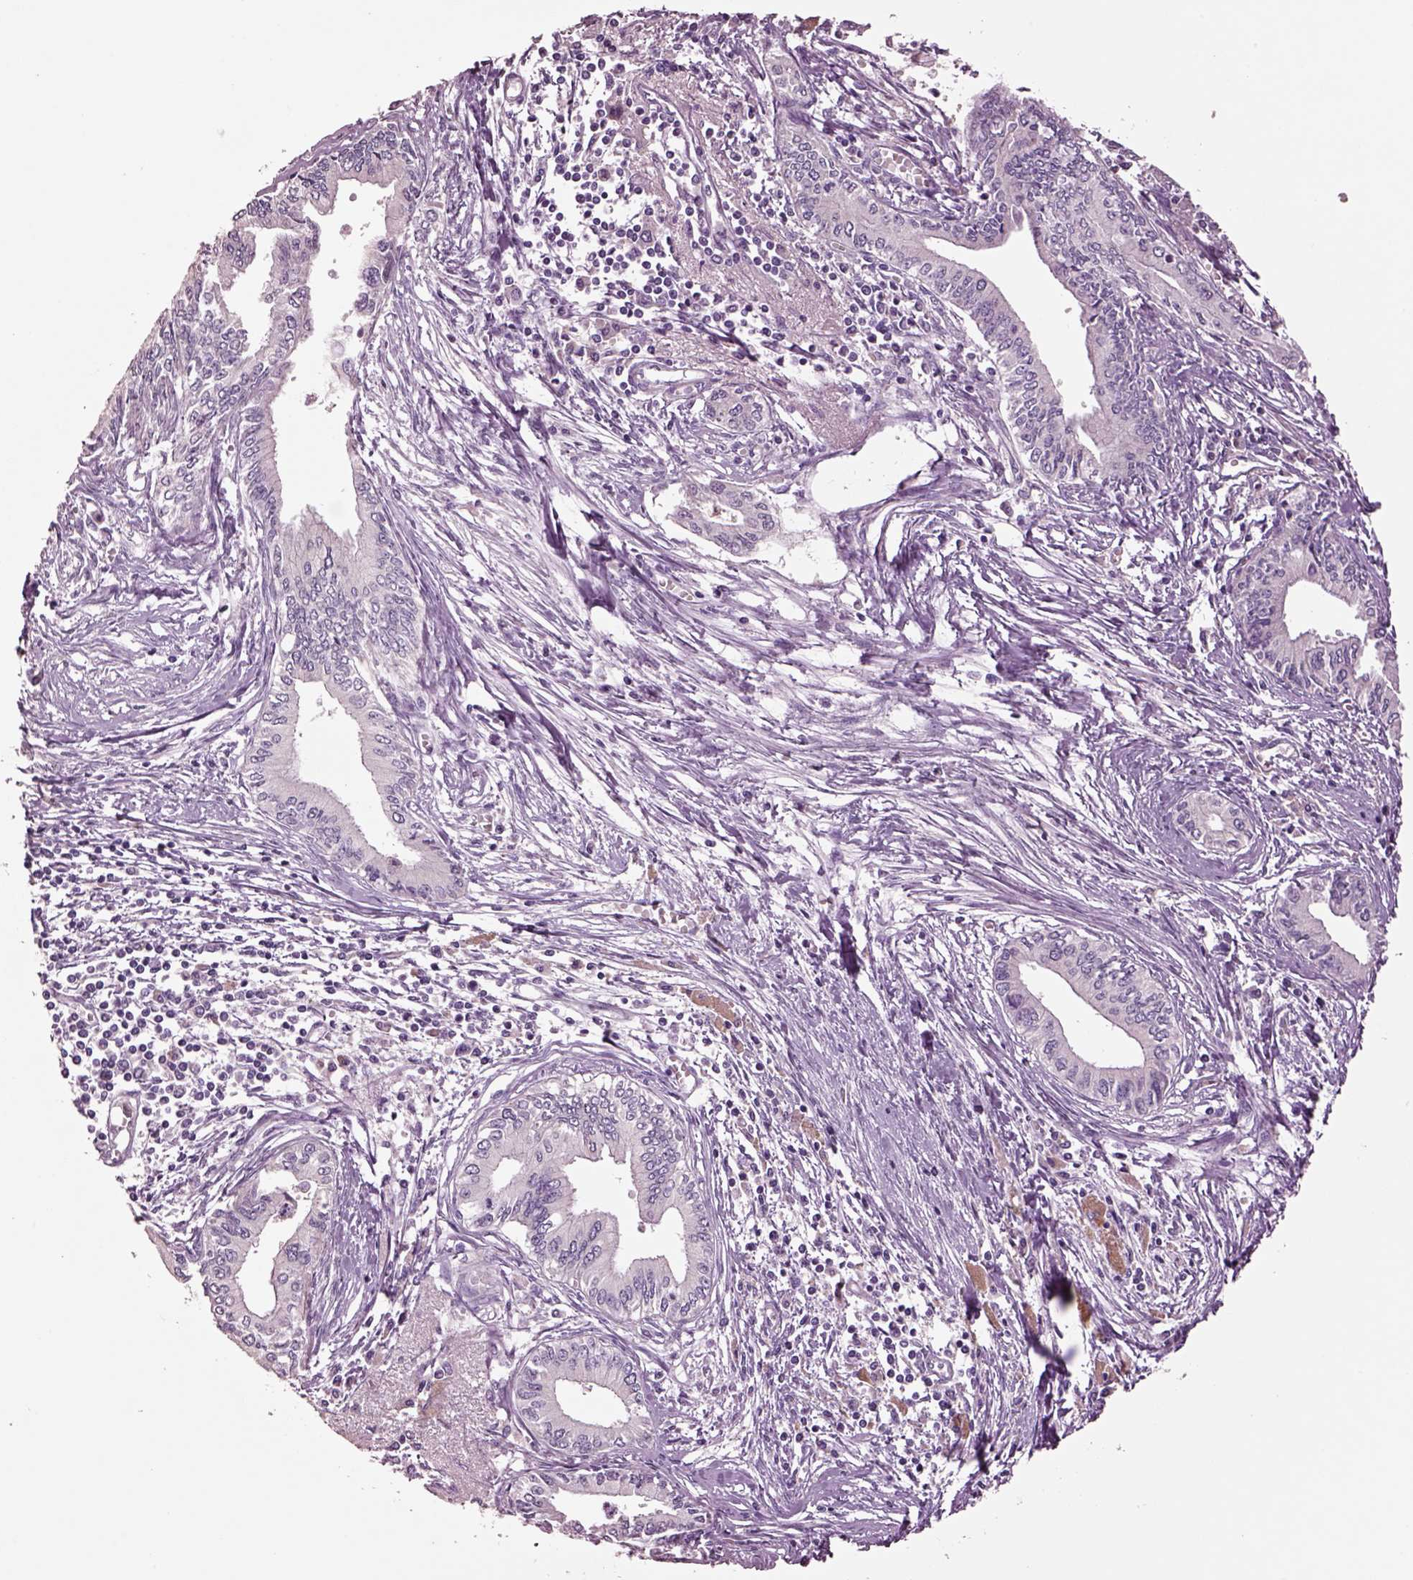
{"staining": {"intensity": "negative", "quantity": "none", "location": "none"}, "tissue": "pancreatic cancer", "cell_type": "Tumor cells", "image_type": "cancer", "snomed": [{"axis": "morphology", "description": "Adenocarcinoma, NOS"}, {"axis": "topography", "description": "Pancreas"}], "caption": "Micrograph shows no significant protein expression in tumor cells of pancreatic cancer.", "gene": "CLPSL1", "patient": {"sex": "female", "age": 61}}